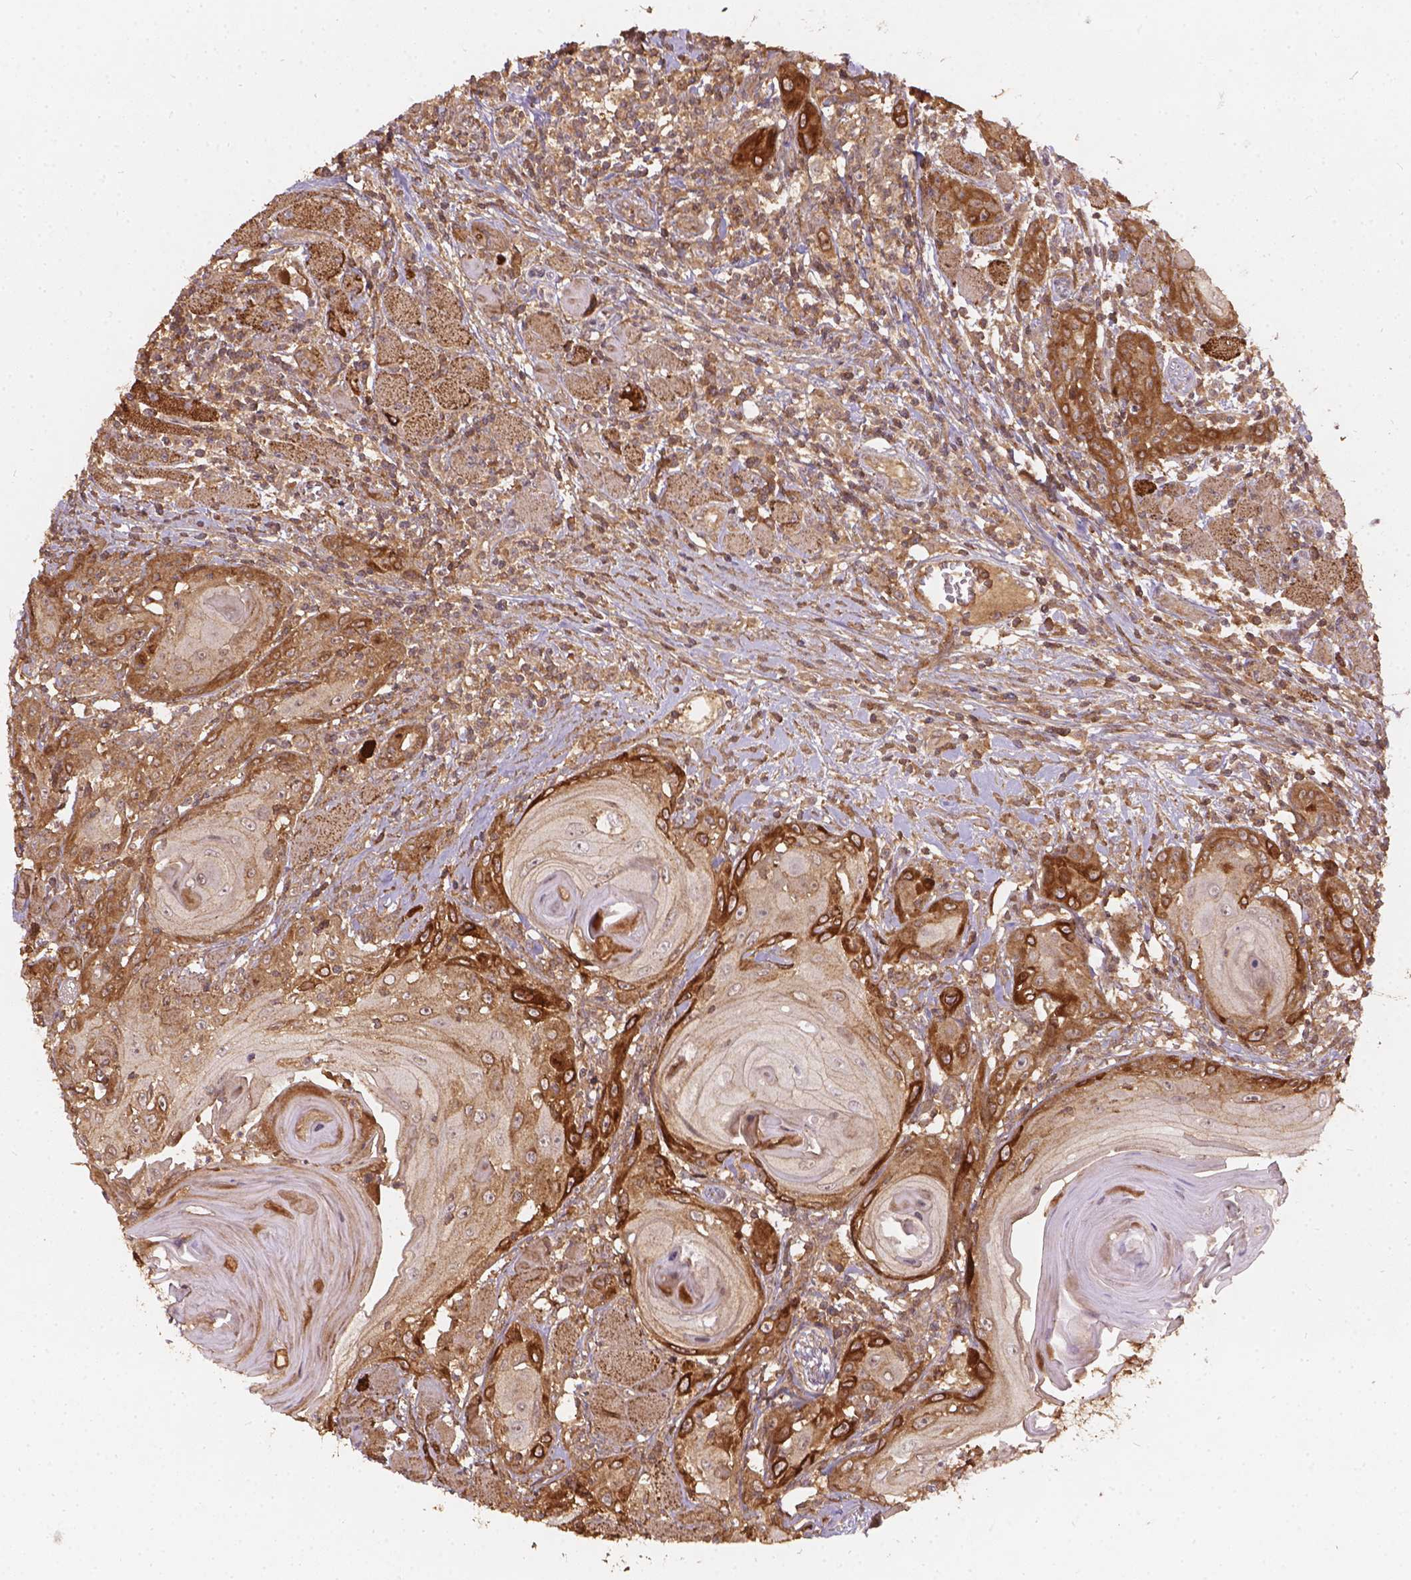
{"staining": {"intensity": "moderate", "quantity": ">75%", "location": "cytoplasmic/membranous"}, "tissue": "head and neck cancer", "cell_type": "Tumor cells", "image_type": "cancer", "snomed": [{"axis": "morphology", "description": "Squamous cell carcinoma, NOS"}, {"axis": "topography", "description": "Head-Neck"}], "caption": "Brown immunohistochemical staining in head and neck squamous cell carcinoma displays moderate cytoplasmic/membranous expression in approximately >75% of tumor cells.", "gene": "XPR1", "patient": {"sex": "female", "age": 80}}